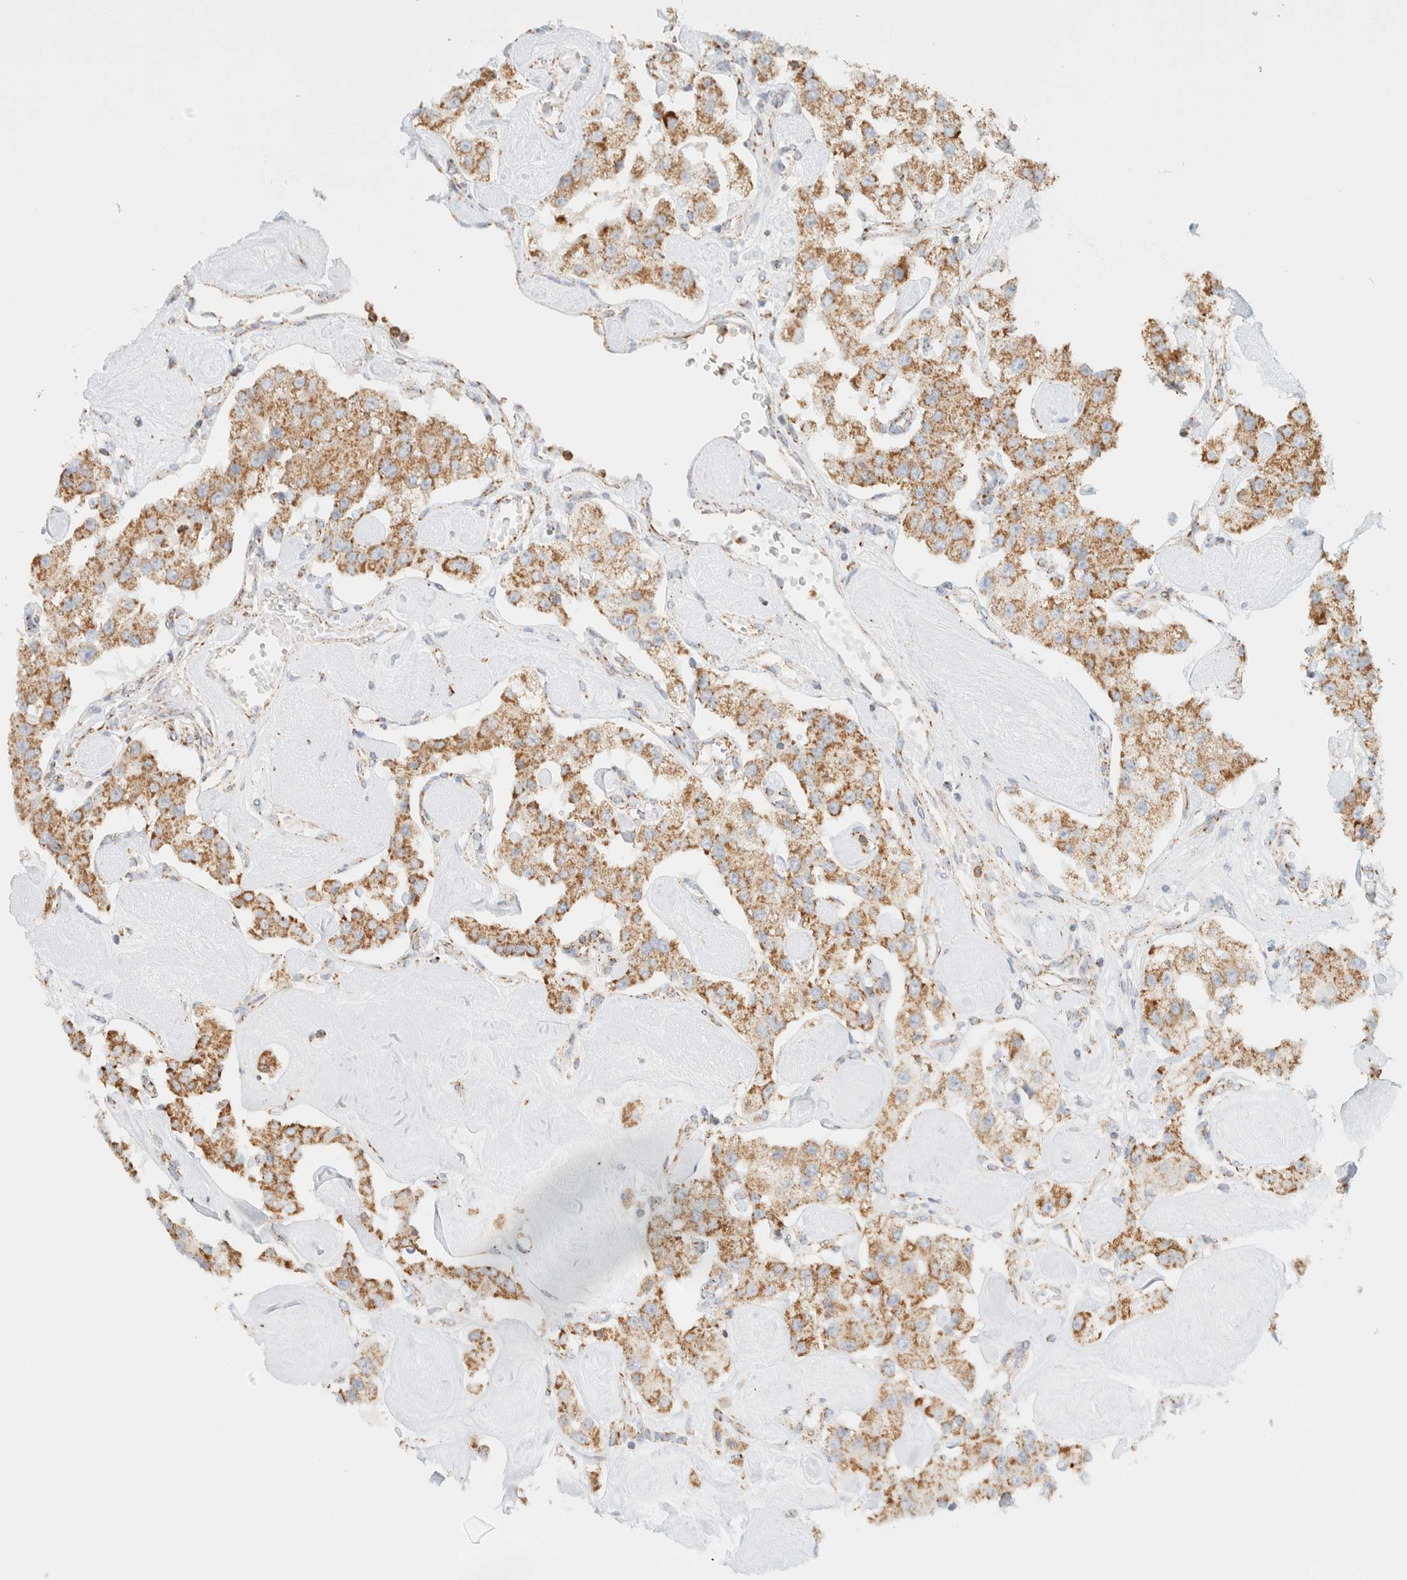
{"staining": {"intensity": "moderate", "quantity": ">75%", "location": "cytoplasmic/membranous"}, "tissue": "carcinoid", "cell_type": "Tumor cells", "image_type": "cancer", "snomed": [{"axis": "morphology", "description": "Carcinoid, malignant, NOS"}, {"axis": "topography", "description": "Pancreas"}], "caption": "Immunohistochemical staining of human carcinoid displays medium levels of moderate cytoplasmic/membranous protein positivity in approximately >75% of tumor cells.", "gene": "KIFAP3", "patient": {"sex": "male", "age": 41}}